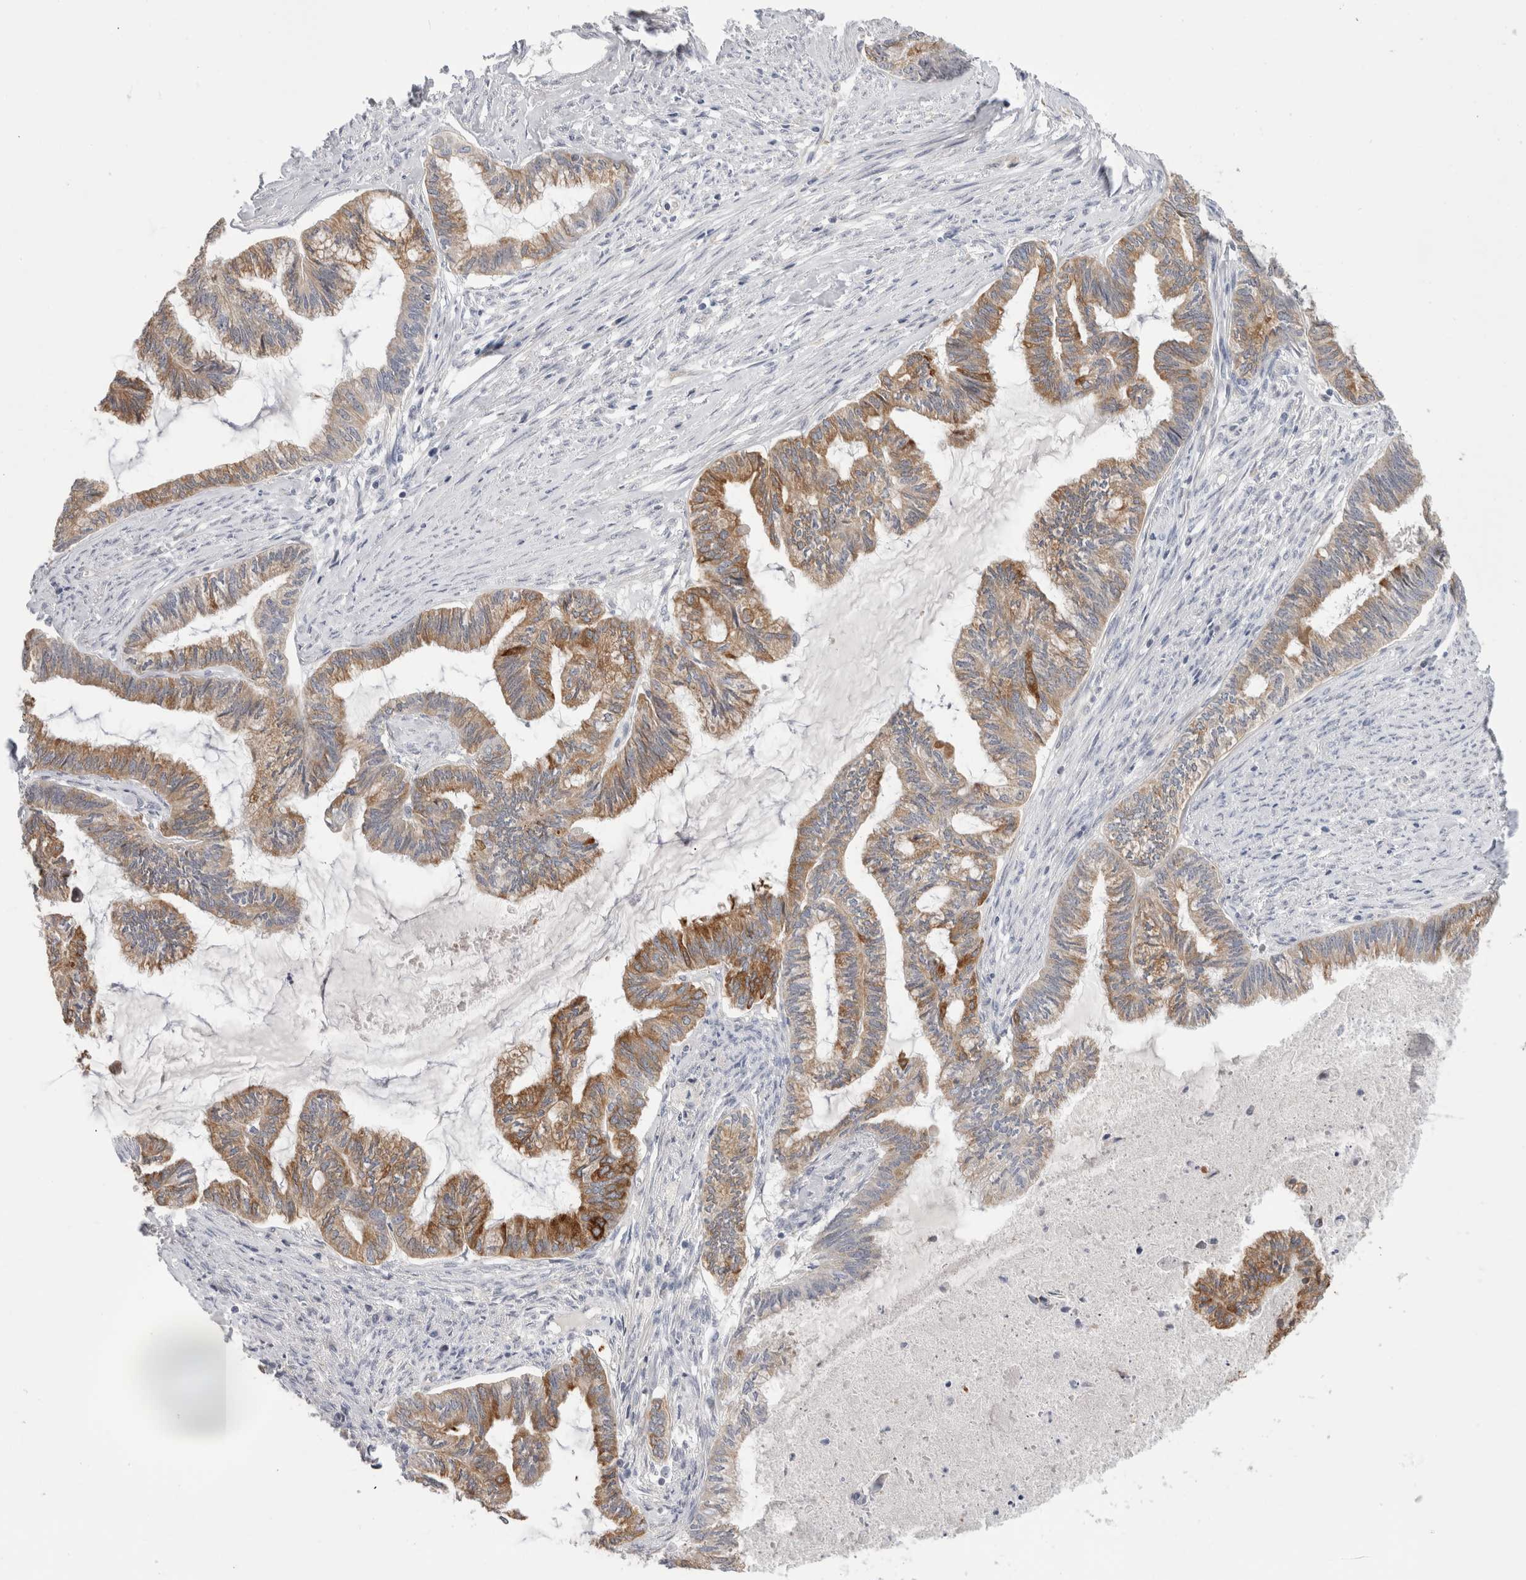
{"staining": {"intensity": "moderate", "quantity": ">75%", "location": "cytoplasmic/membranous"}, "tissue": "endometrial cancer", "cell_type": "Tumor cells", "image_type": "cancer", "snomed": [{"axis": "morphology", "description": "Adenocarcinoma, NOS"}, {"axis": "topography", "description": "Endometrium"}], "caption": "There is medium levels of moderate cytoplasmic/membranous staining in tumor cells of endometrial cancer (adenocarcinoma), as demonstrated by immunohistochemical staining (brown color).", "gene": "SYTL5", "patient": {"sex": "female", "age": 86}}